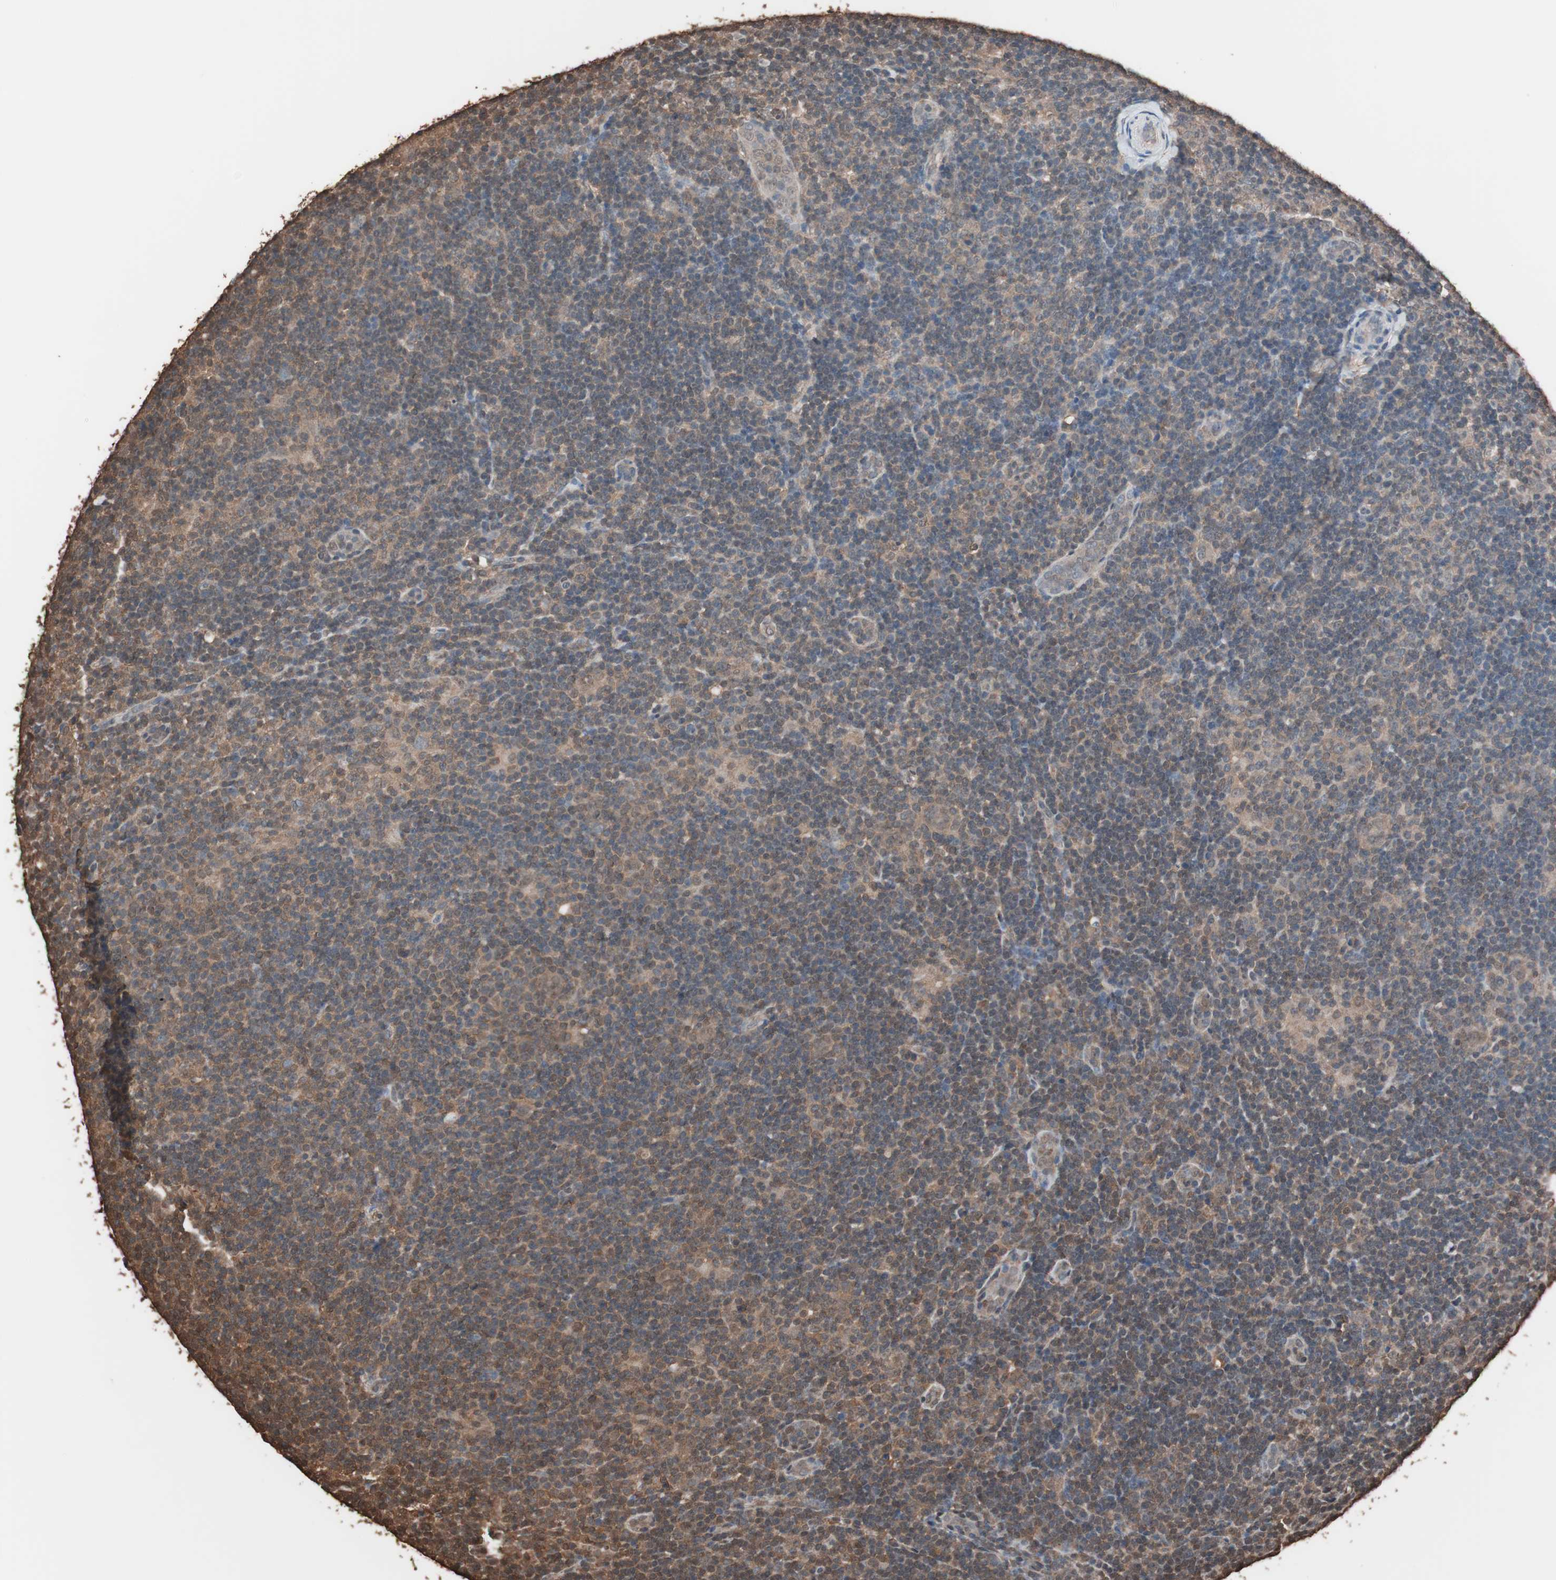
{"staining": {"intensity": "moderate", "quantity": "25%-75%", "location": "cytoplasmic/membranous"}, "tissue": "lymphoma", "cell_type": "Tumor cells", "image_type": "cancer", "snomed": [{"axis": "morphology", "description": "Hodgkin's disease, NOS"}, {"axis": "topography", "description": "Lymph node"}], "caption": "There is medium levels of moderate cytoplasmic/membranous positivity in tumor cells of Hodgkin's disease, as demonstrated by immunohistochemical staining (brown color).", "gene": "CALM2", "patient": {"sex": "female", "age": 57}}